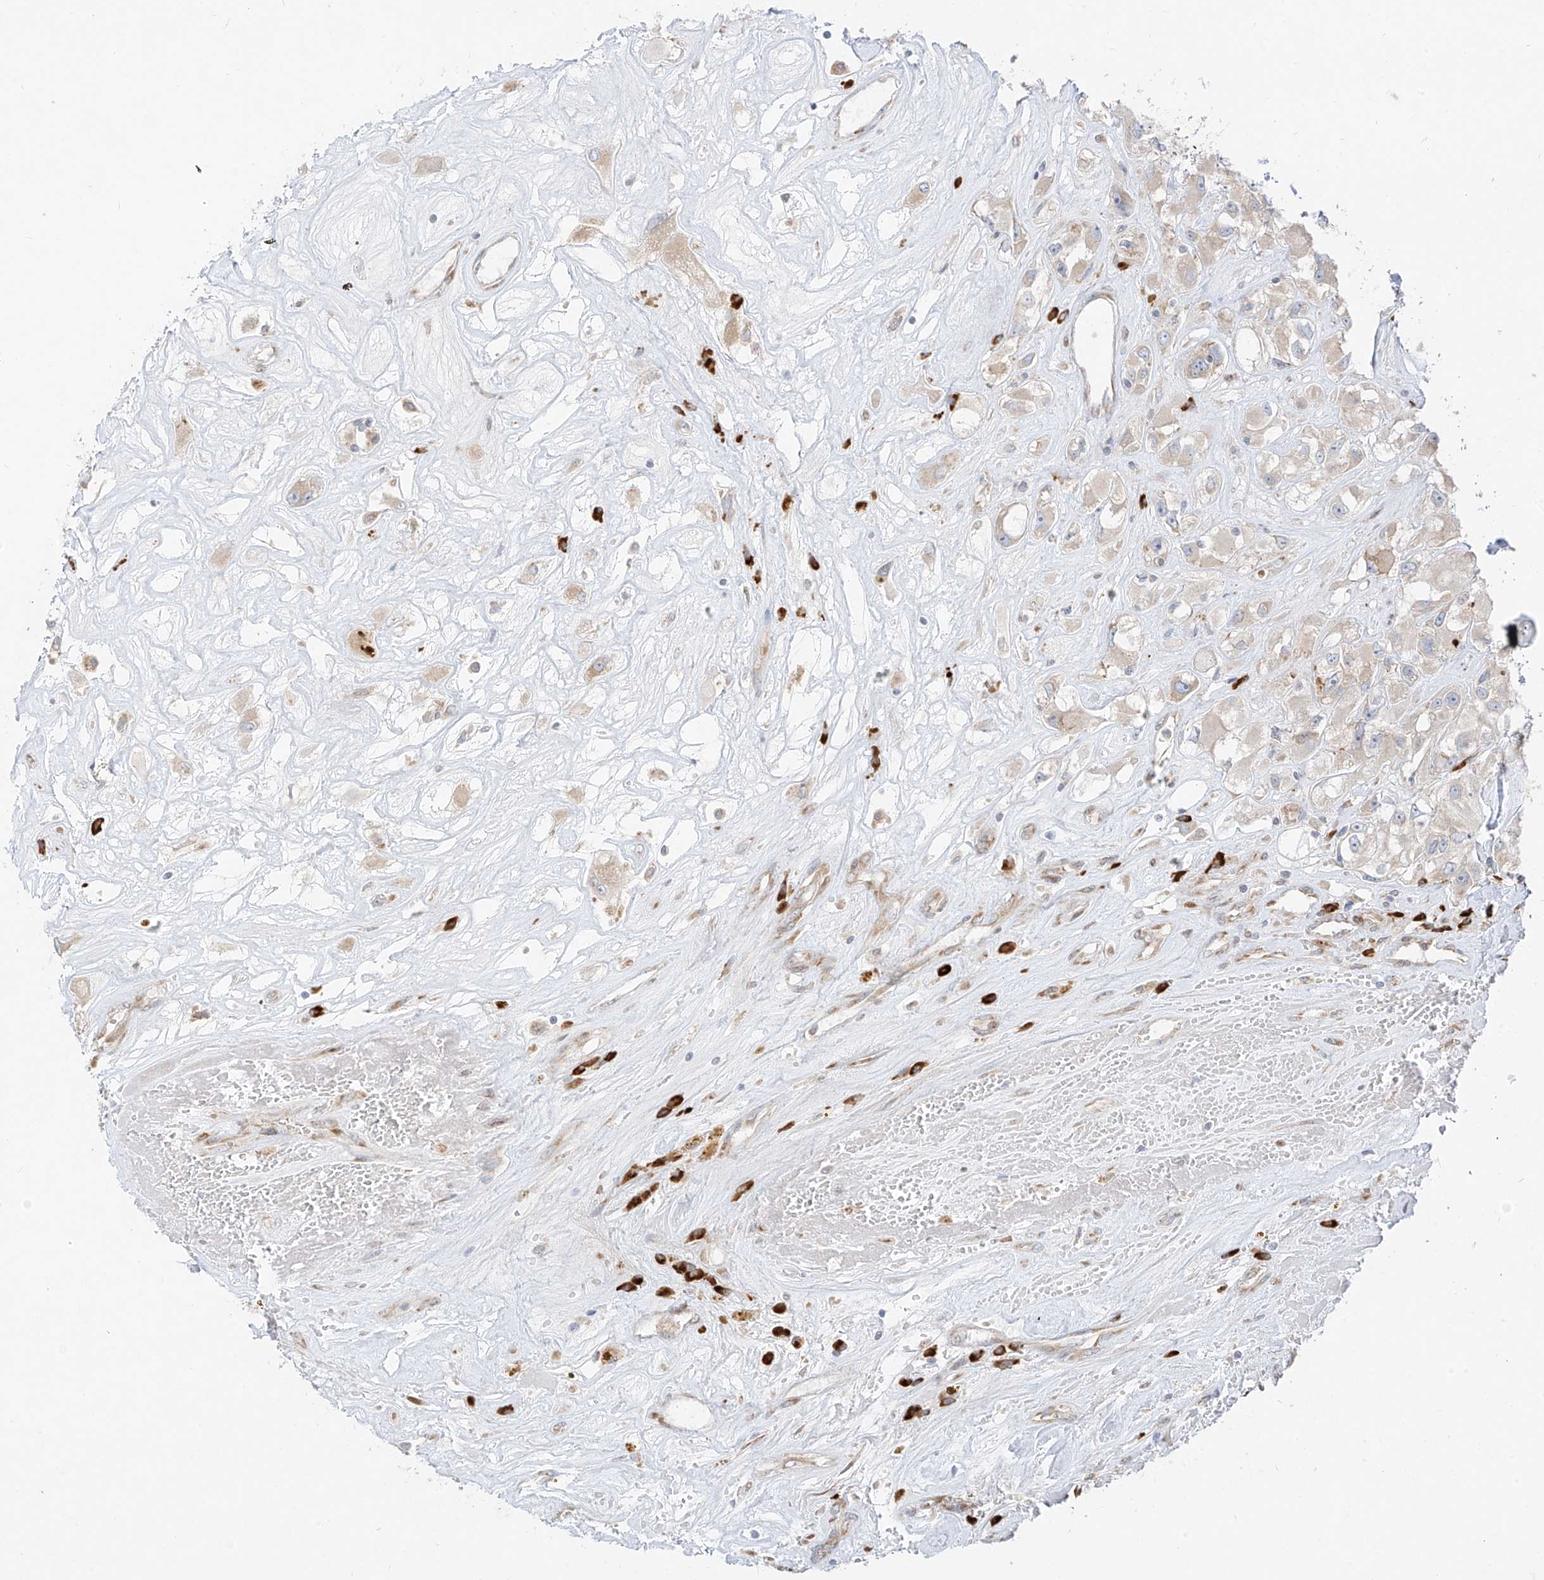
{"staining": {"intensity": "weak", "quantity": ">75%", "location": "cytoplasmic/membranous"}, "tissue": "renal cancer", "cell_type": "Tumor cells", "image_type": "cancer", "snomed": [{"axis": "morphology", "description": "Adenocarcinoma, NOS"}, {"axis": "topography", "description": "Kidney"}], "caption": "This histopathology image exhibits immunohistochemistry (IHC) staining of adenocarcinoma (renal), with low weak cytoplasmic/membranous positivity in about >75% of tumor cells.", "gene": "STT3A", "patient": {"sex": "female", "age": 52}}